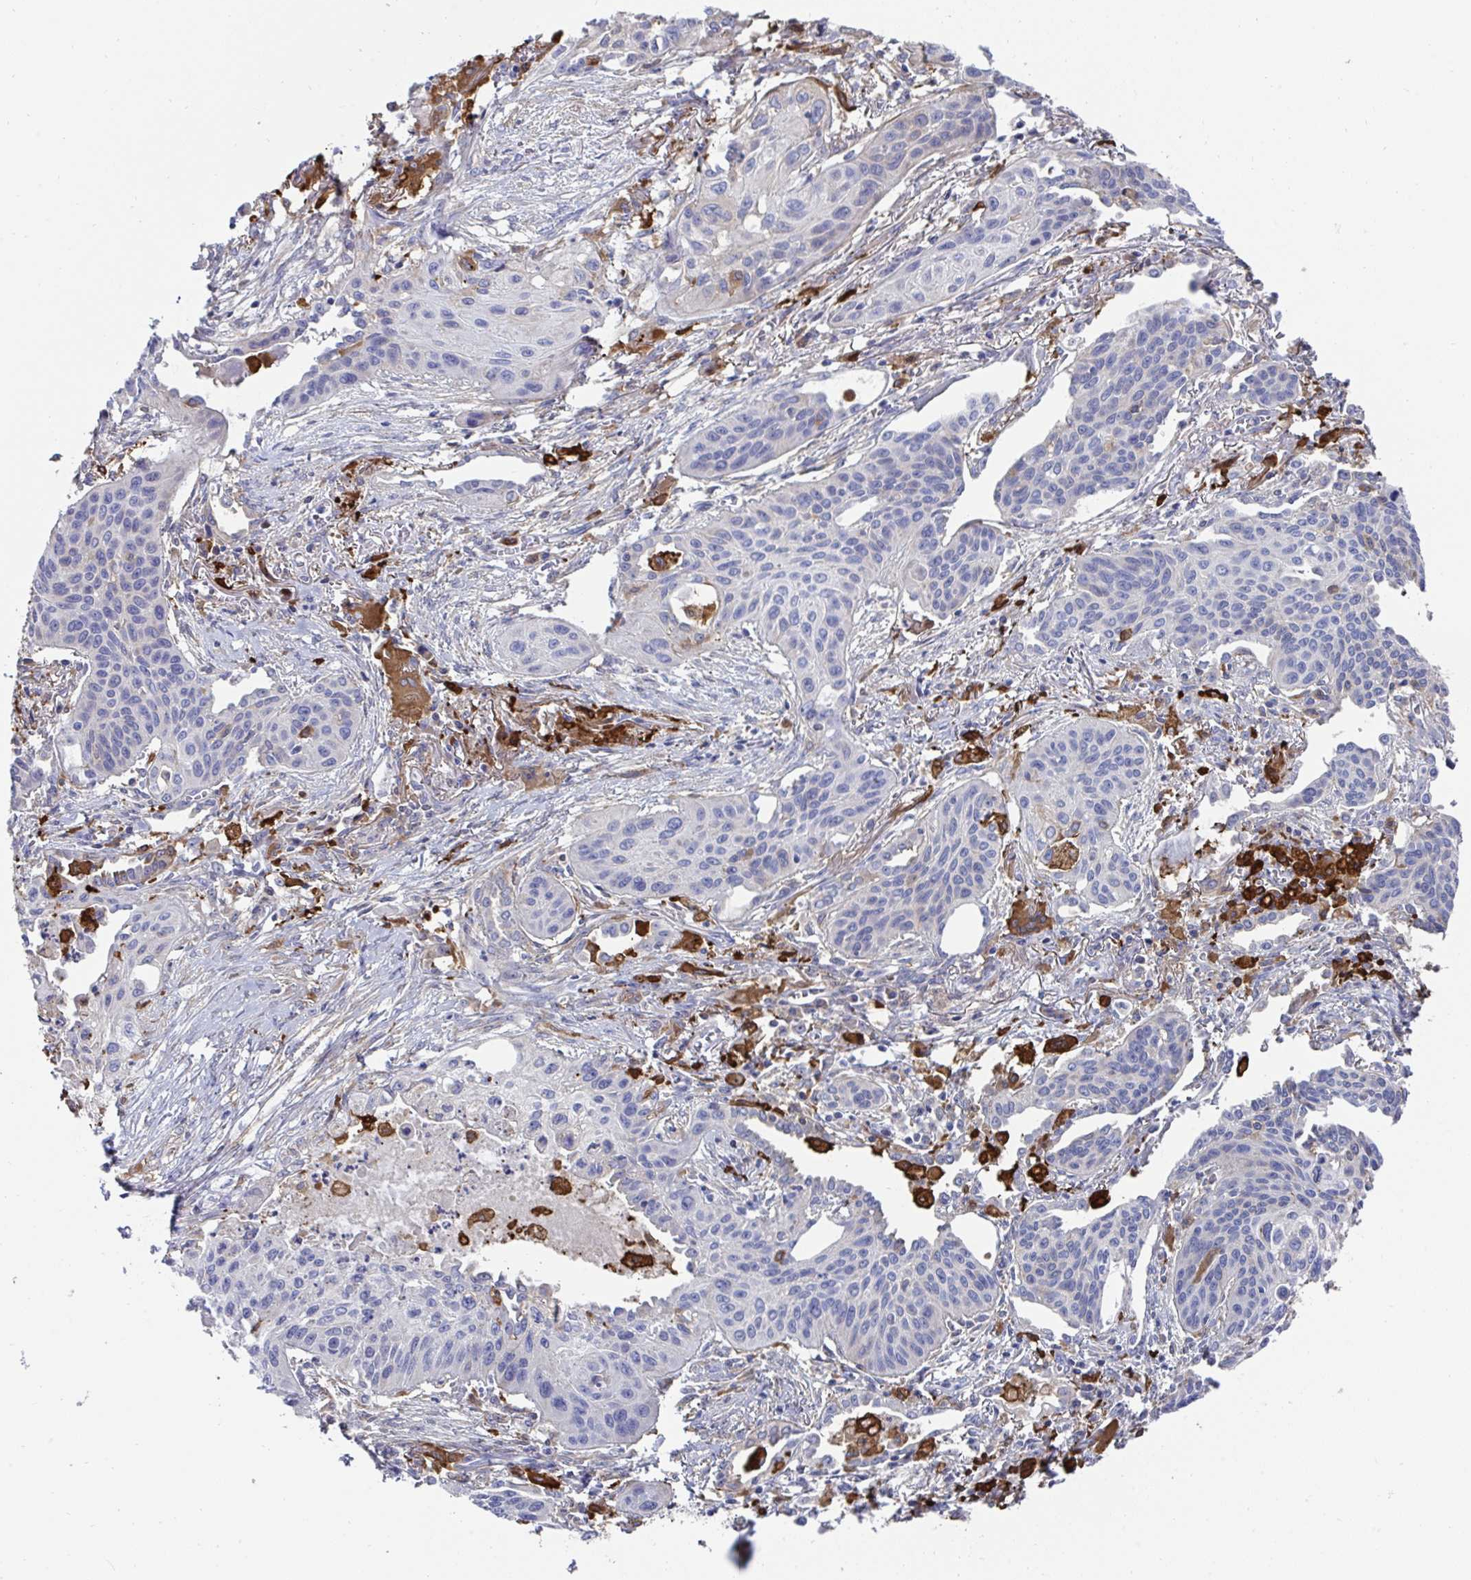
{"staining": {"intensity": "negative", "quantity": "none", "location": "none"}, "tissue": "lung cancer", "cell_type": "Tumor cells", "image_type": "cancer", "snomed": [{"axis": "morphology", "description": "Squamous cell carcinoma, NOS"}, {"axis": "topography", "description": "Lung"}], "caption": "The micrograph shows no staining of tumor cells in lung squamous cell carcinoma.", "gene": "FBXL13", "patient": {"sex": "male", "age": 71}}